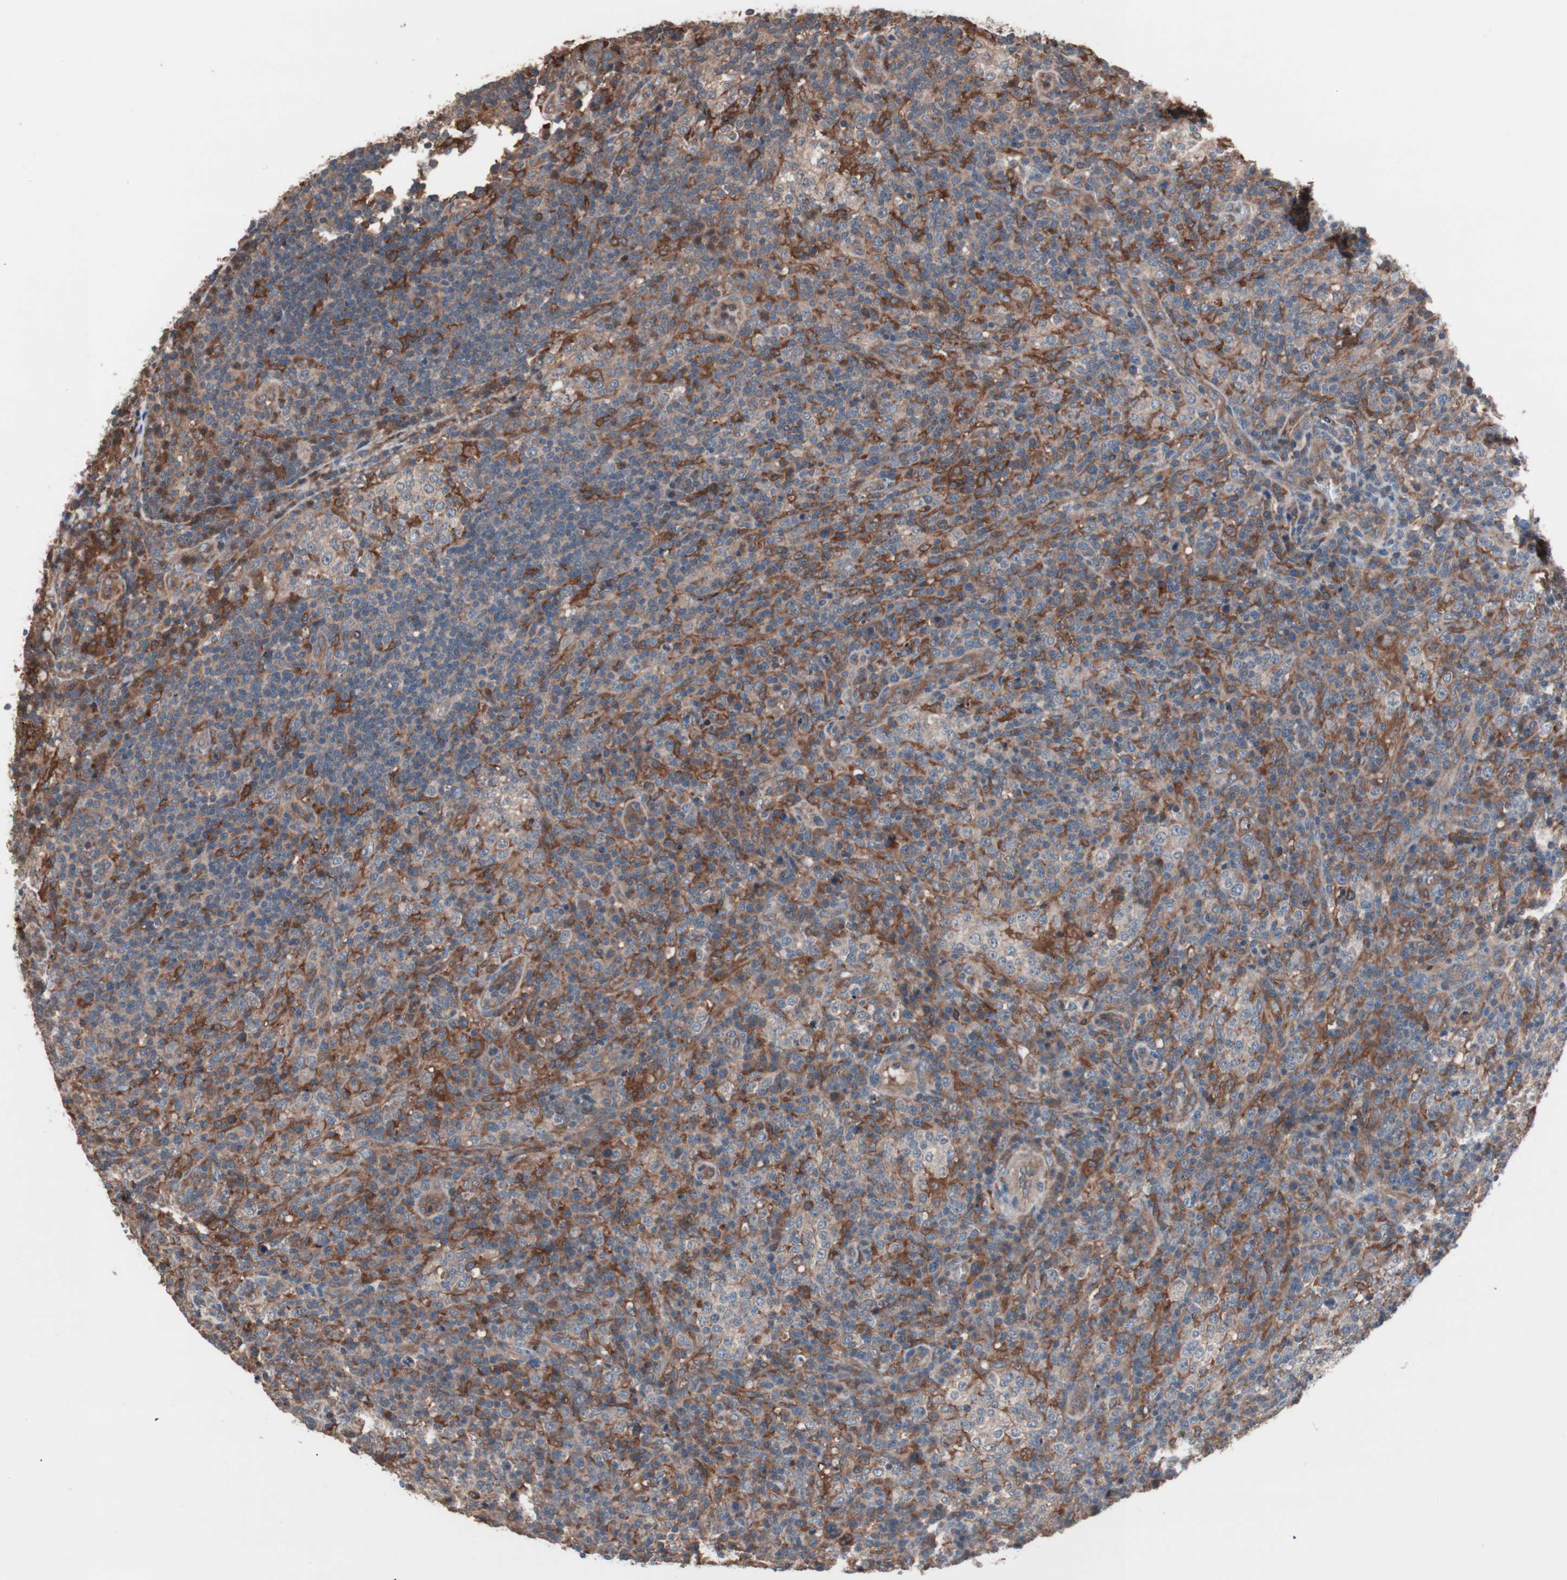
{"staining": {"intensity": "weak", "quantity": "25%-75%", "location": "cytoplasmic/membranous"}, "tissue": "lymphoma", "cell_type": "Tumor cells", "image_type": "cancer", "snomed": [{"axis": "morphology", "description": "Malignant lymphoma, non-Hodgkin's type, High grade"}, {"axis": "topography", "description": "Lymph node"}], "caption": "Lymphoma tissue exhibits weak cytoplasmic/membranous expression in about 25%-75% of tumor cells (Stains: DAB (3,3'-diaminobenzidine) in brown, nuclei in blue, Microscopy: brightfield microscopy at high magnification).", "gene": "ATG7", "patient": {"sex": "female", "age": 76}}